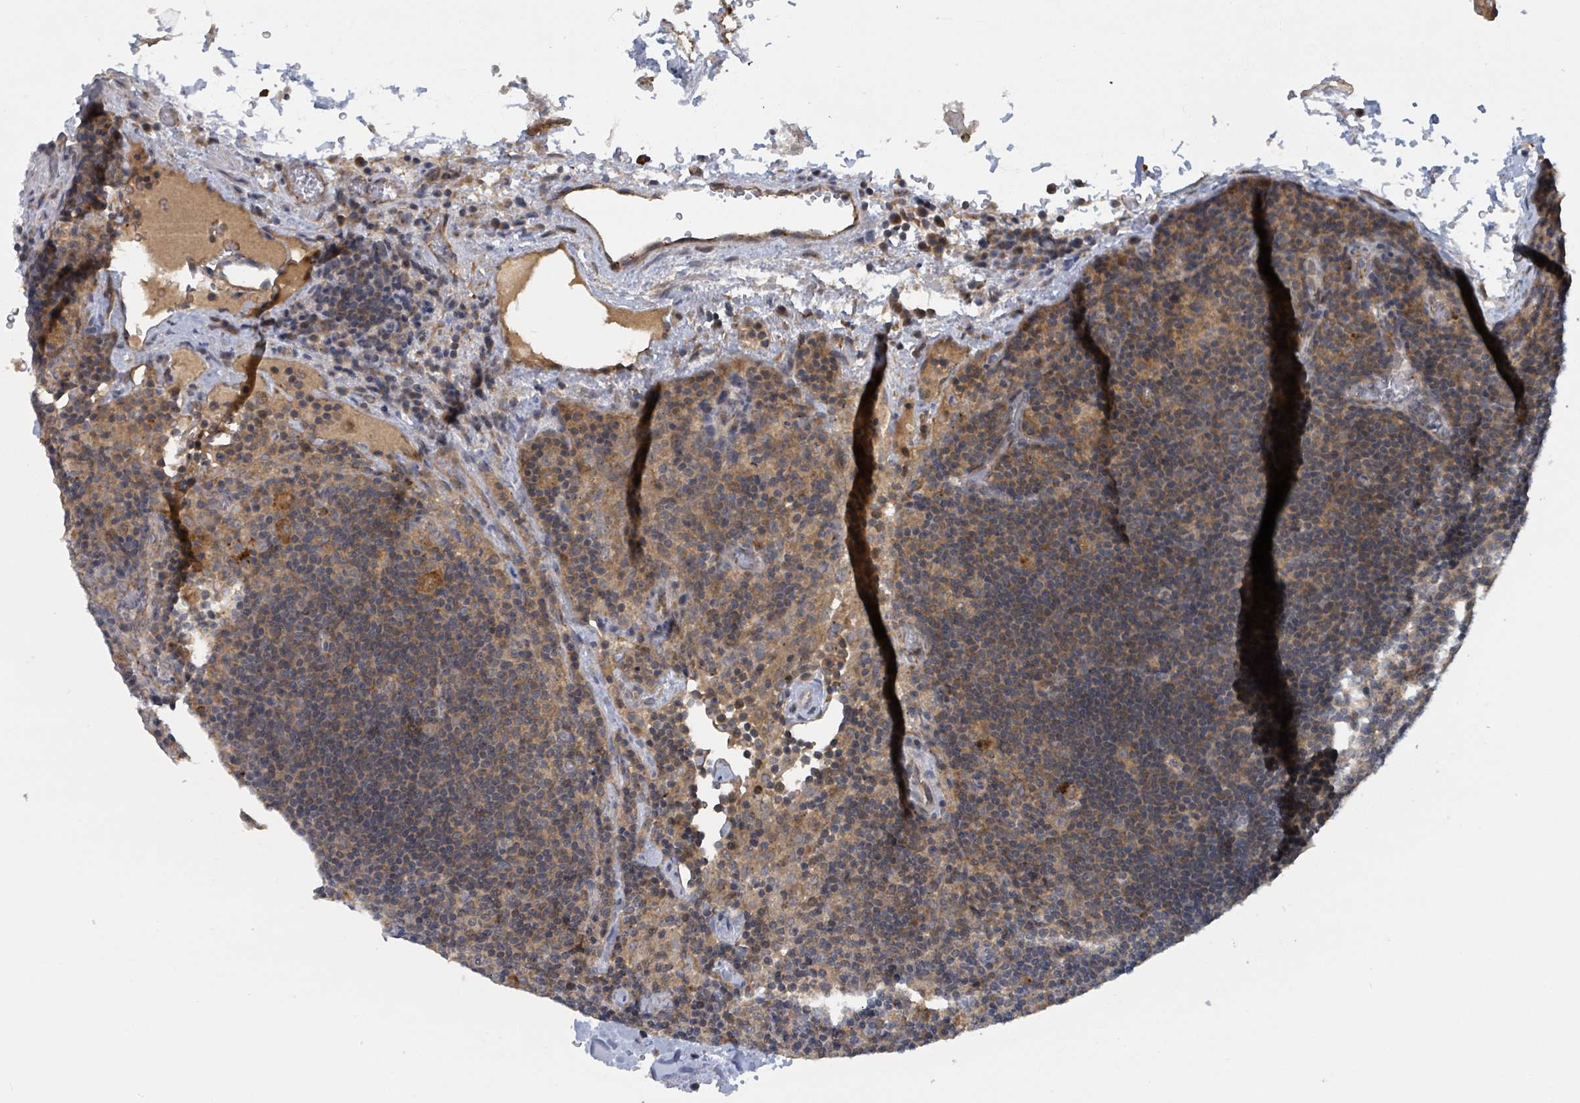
{"staining": {"intensity": "weak", "quantity": ">75%", "location": "cytoplasmic/membranous"}, "tissue": "lymph node", "cell_type": "Germinal center cells", "image_type": "normal", "snomed": [{"axis": "morphology", "description": "Normal tissue, NOS"}, {"axis": "topography", "description": "Lymph node"}], "caption": "Germinal center cells reveal low levels of weak cytoplasmic/membranous positivity in about >75% of cells in normal human lymph node.", "gene": "CCDC121", "patient": {"sex": "male", "age": 58}}